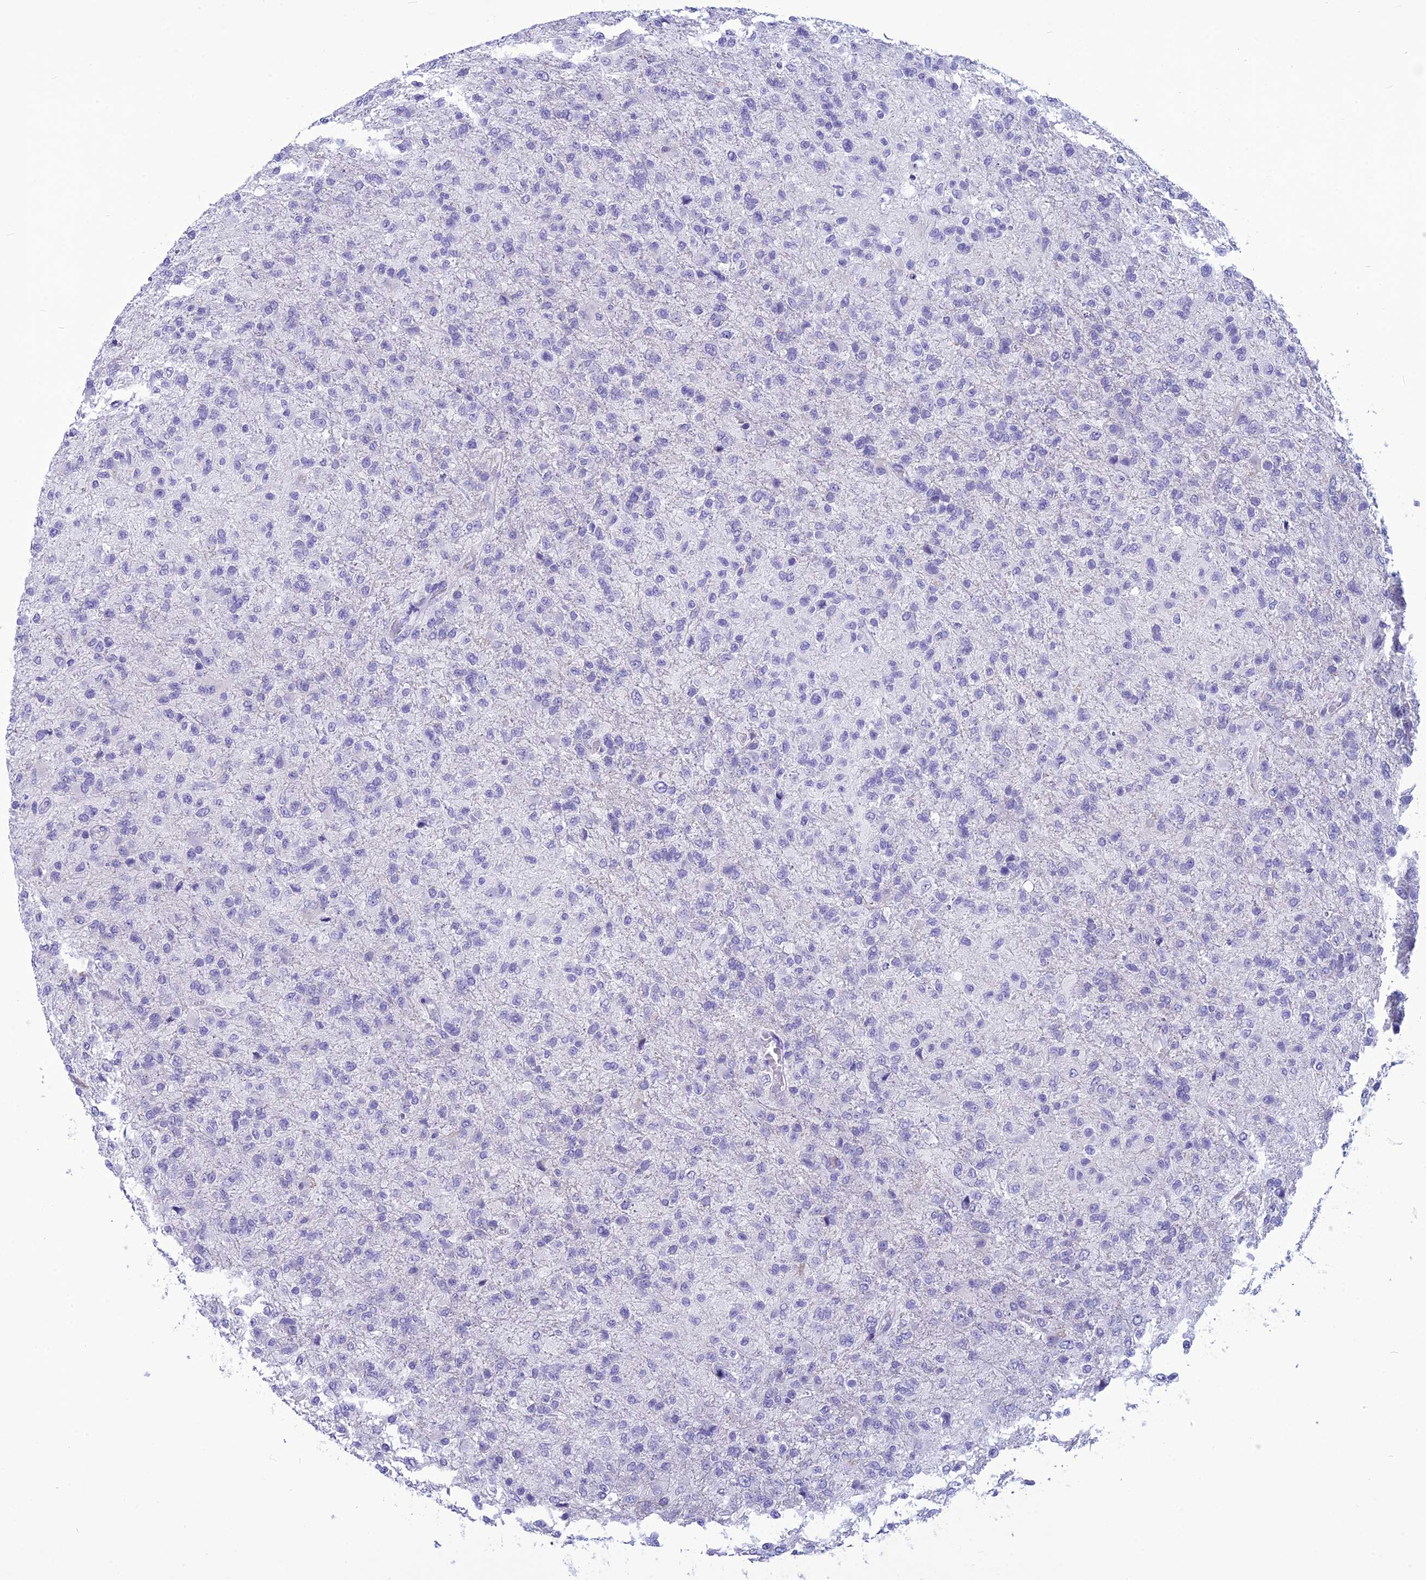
{"staining": {"intensity": "negative", "quantity": "none", "location": "none"}, "tissue": "glioma", "cell_type": "Tumor cells", "image_type": "cancer", "snomed": [{"axis": "morphology", "description": "Glioma, malignant, High grade"}, {"axis": "topography", "description": "Brain"}], "caption": "Tumor cells are negative for brown protein staining in glioma.", "gene": "BBS2", "patient": {"sex": "female", "age": 74}}